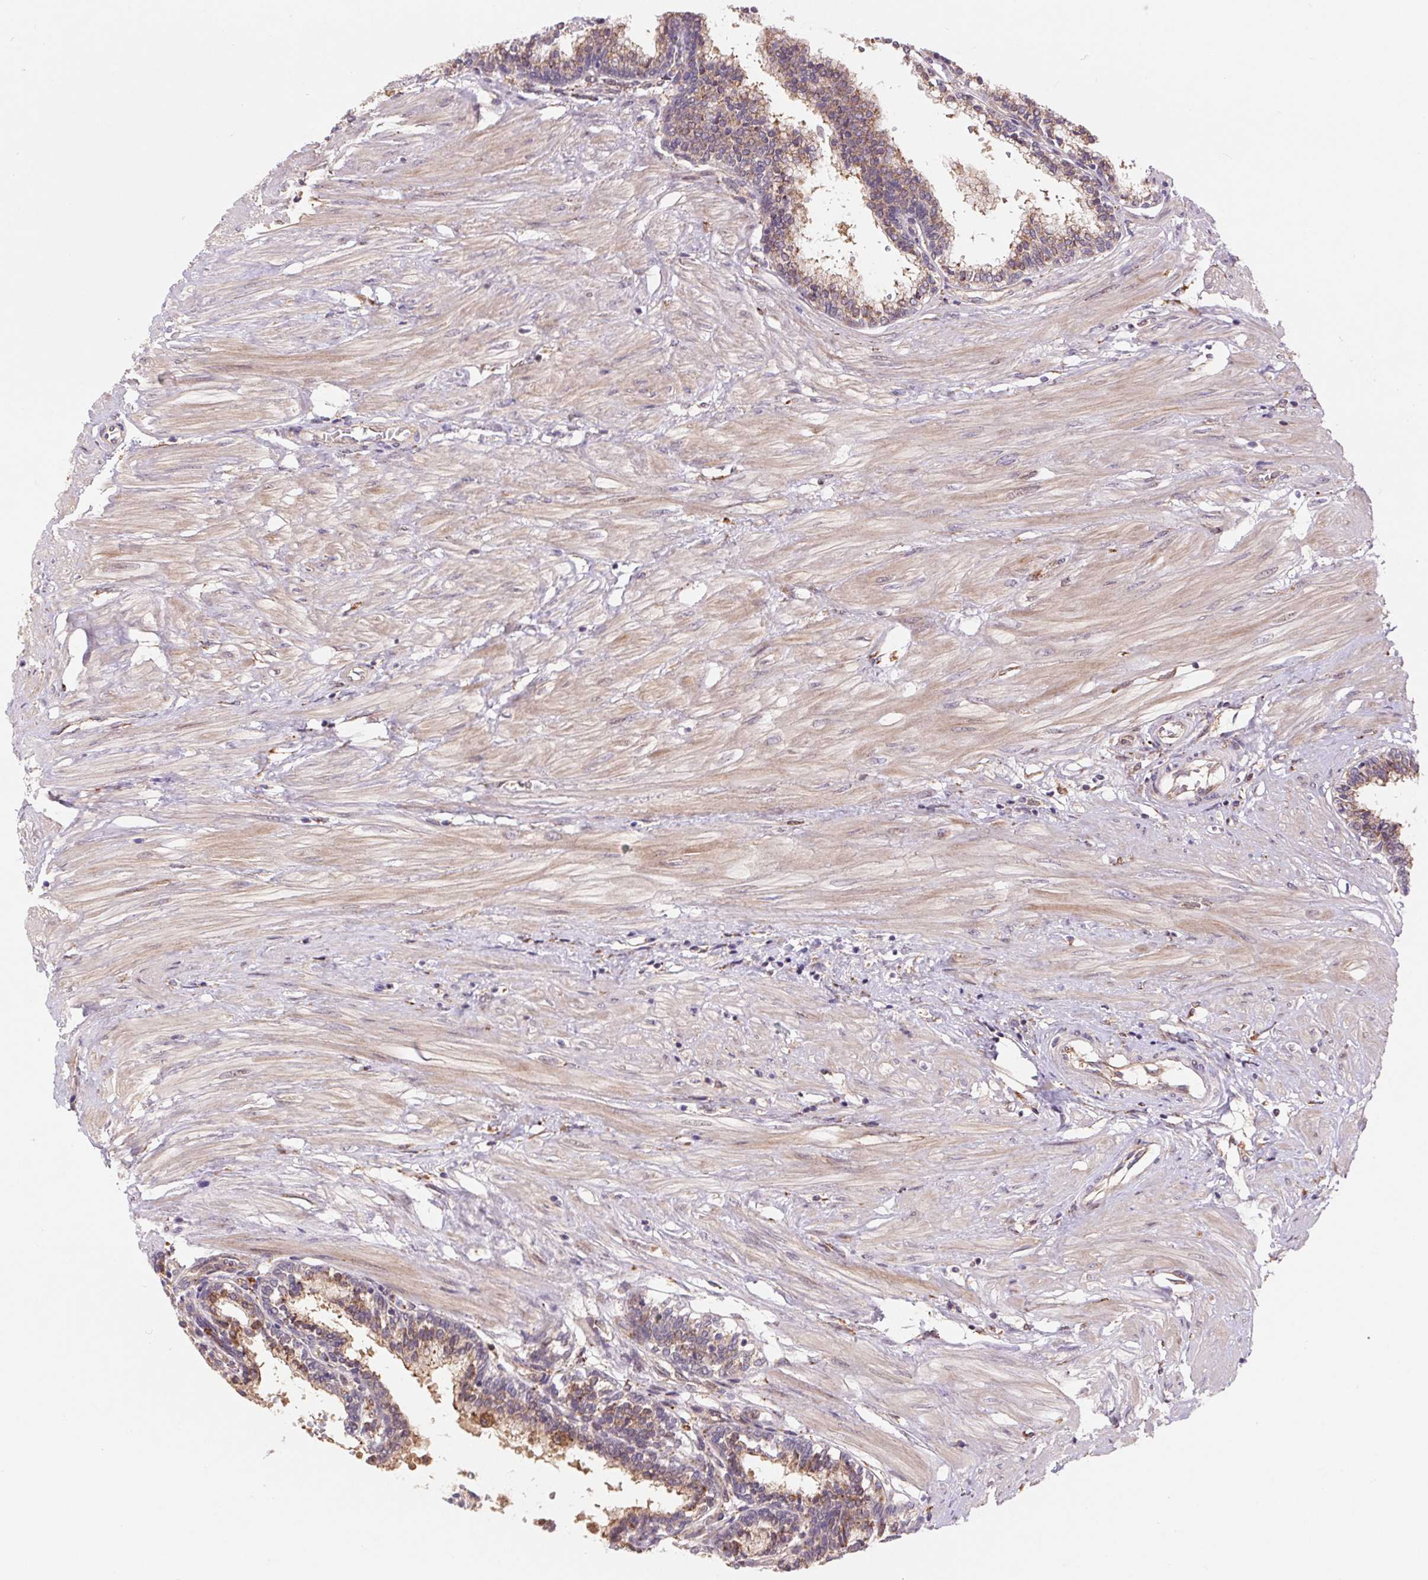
{"staining": {"intensity": "weak", "quantity": ">75%", "location": "cytoplasmic/membranous"}, "tissue": "prostate", "cell_type": "Glandular cells", "image_type": "normal", "snomed": [{"axis": "morphology", "description": "Normal tissue, NOS"}, {"axis": "topography", "description": "Prostate"}], "caption": "The immunohistochemical stain shows weak cytoplasmic/membranous staining in glandular cells of benign prostate.", "gene": "KLHL20", "patient": {"sex": "male", "age": 55}}